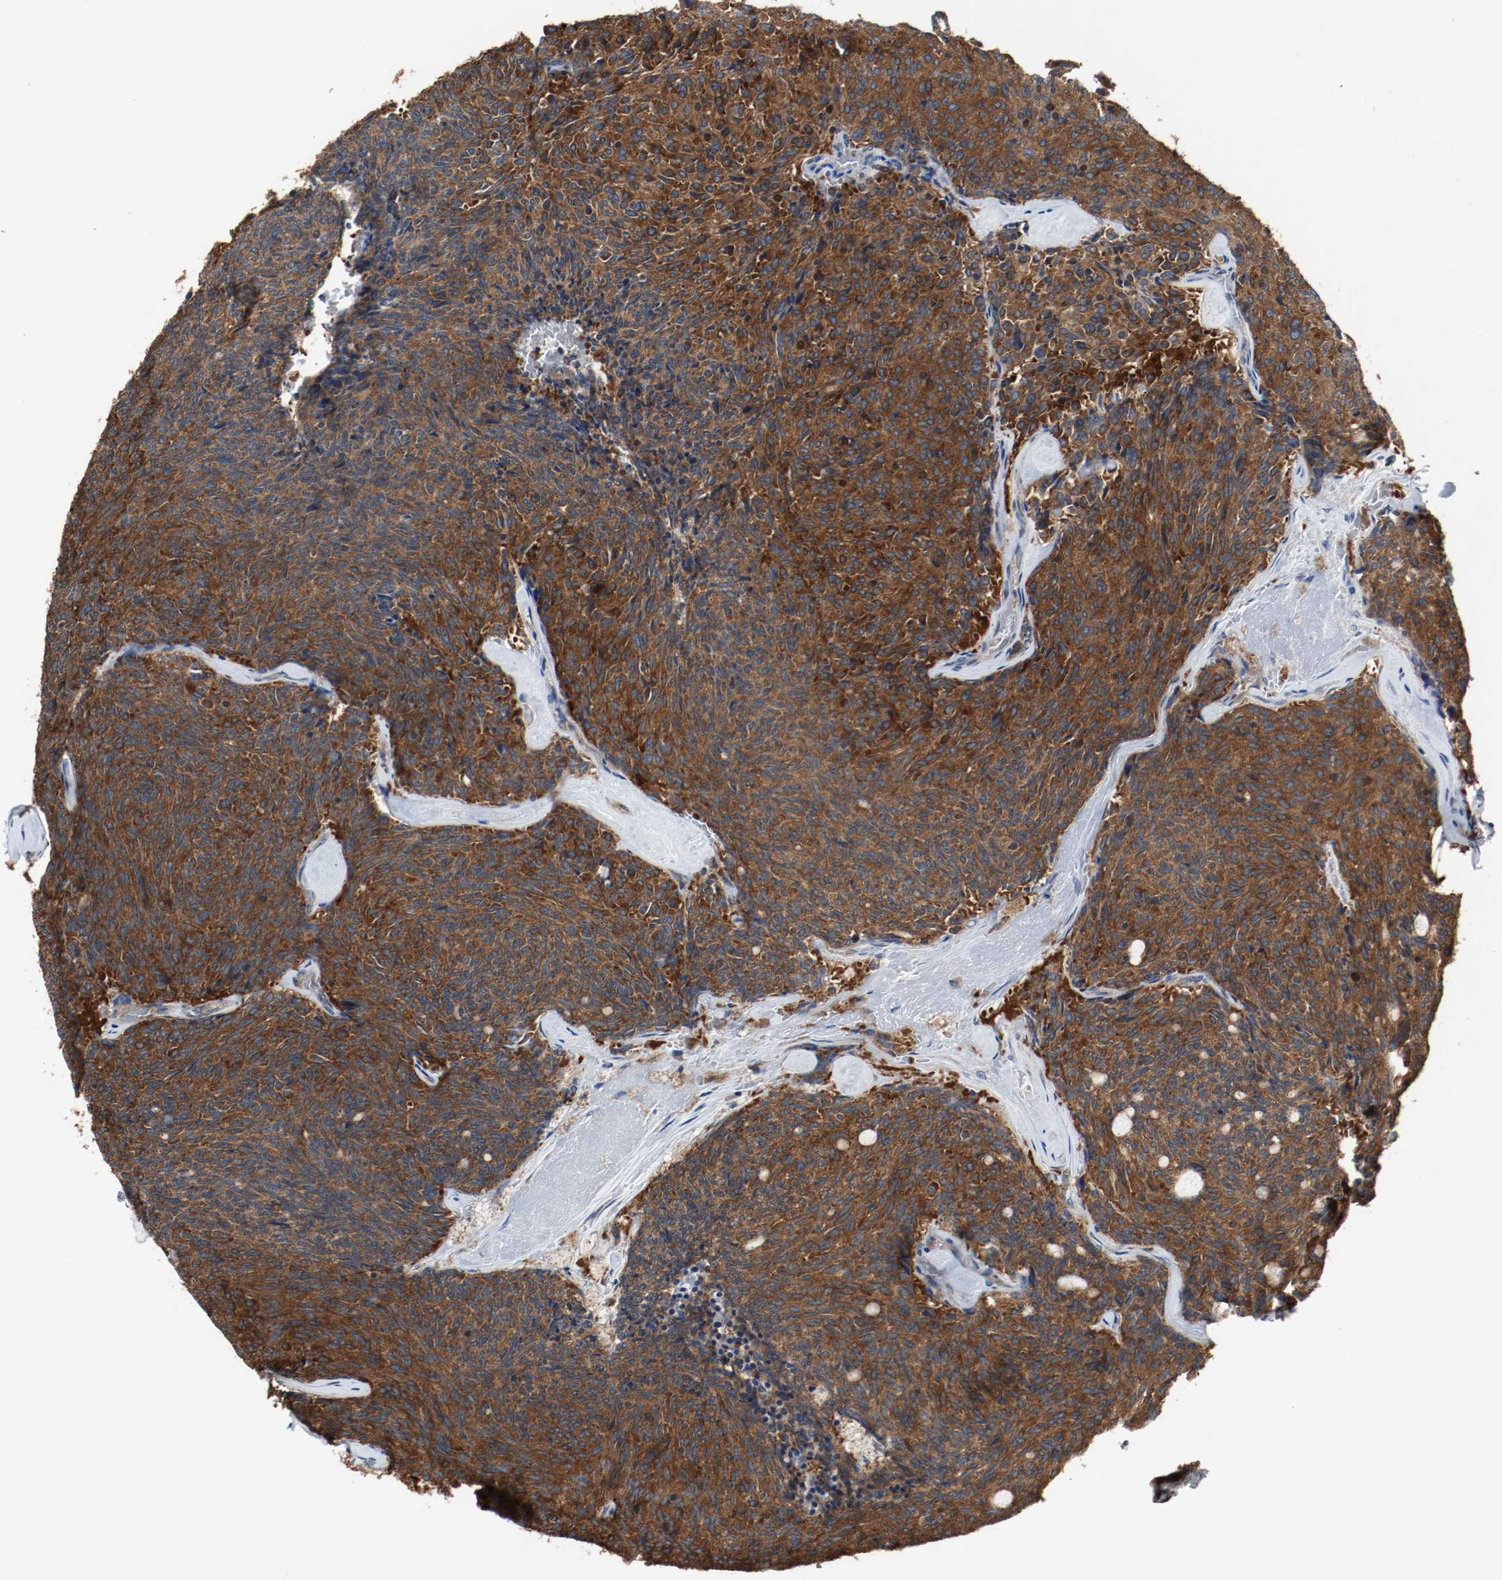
{"staining": {"intensity": "strong", "quantity": ">75%", "location": "cytoplasmic/membranous"}, "tissue": "carcinoid", "cell_type": "Tumor cells", "image_type": "cancer", "snomed": [{"axis": "morphology", "description": "Carcinoid, malignant, NOS"}, {"axis": "topography", "description": "Pancreas"}], "caption": "A photomicrograph of malignant carcinoid stained for a protein shows strong cytoplasmic/membranous brown staining in tumor cells.", "gene": "TUBA3D", "patient": {"sex": "female", "age": 54}}